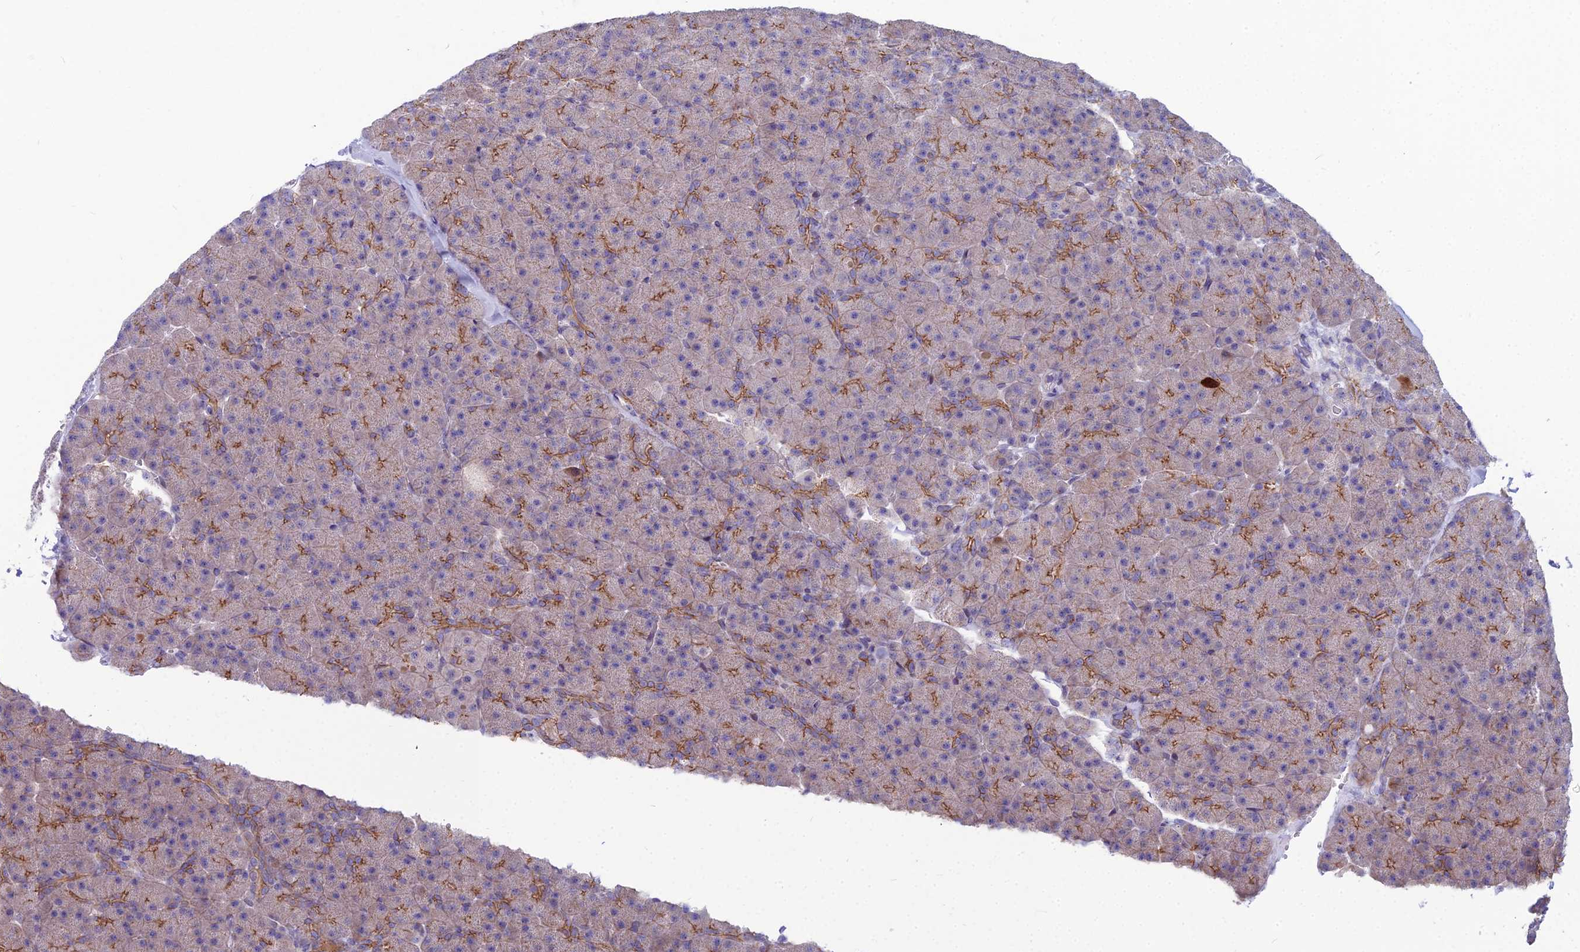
{"staining": {"intensity": "moderate", "quantity": "25%-75%", "location": "cytoplasmic/membranous"}, "tissue": "pancreas", "cell_type": "Exocrine glandular cells", "image_type": "normal", "snomed": [{"axis": "morphology", "description": "Normal tissue, NOS"}, {"axis": "topography", "description": "Pancreas"}], "caption": "Immunohistochemistry (DAB) staining of unremarkable human pancreas displays moderate cytoplasmic/membranous protein positivity in approximately 25%-75% of exocrine glandular cells. Nuclei are stained in blue.", "gene": "ENSG00000285920", "patient": {"sex": "male", "age": 36}}